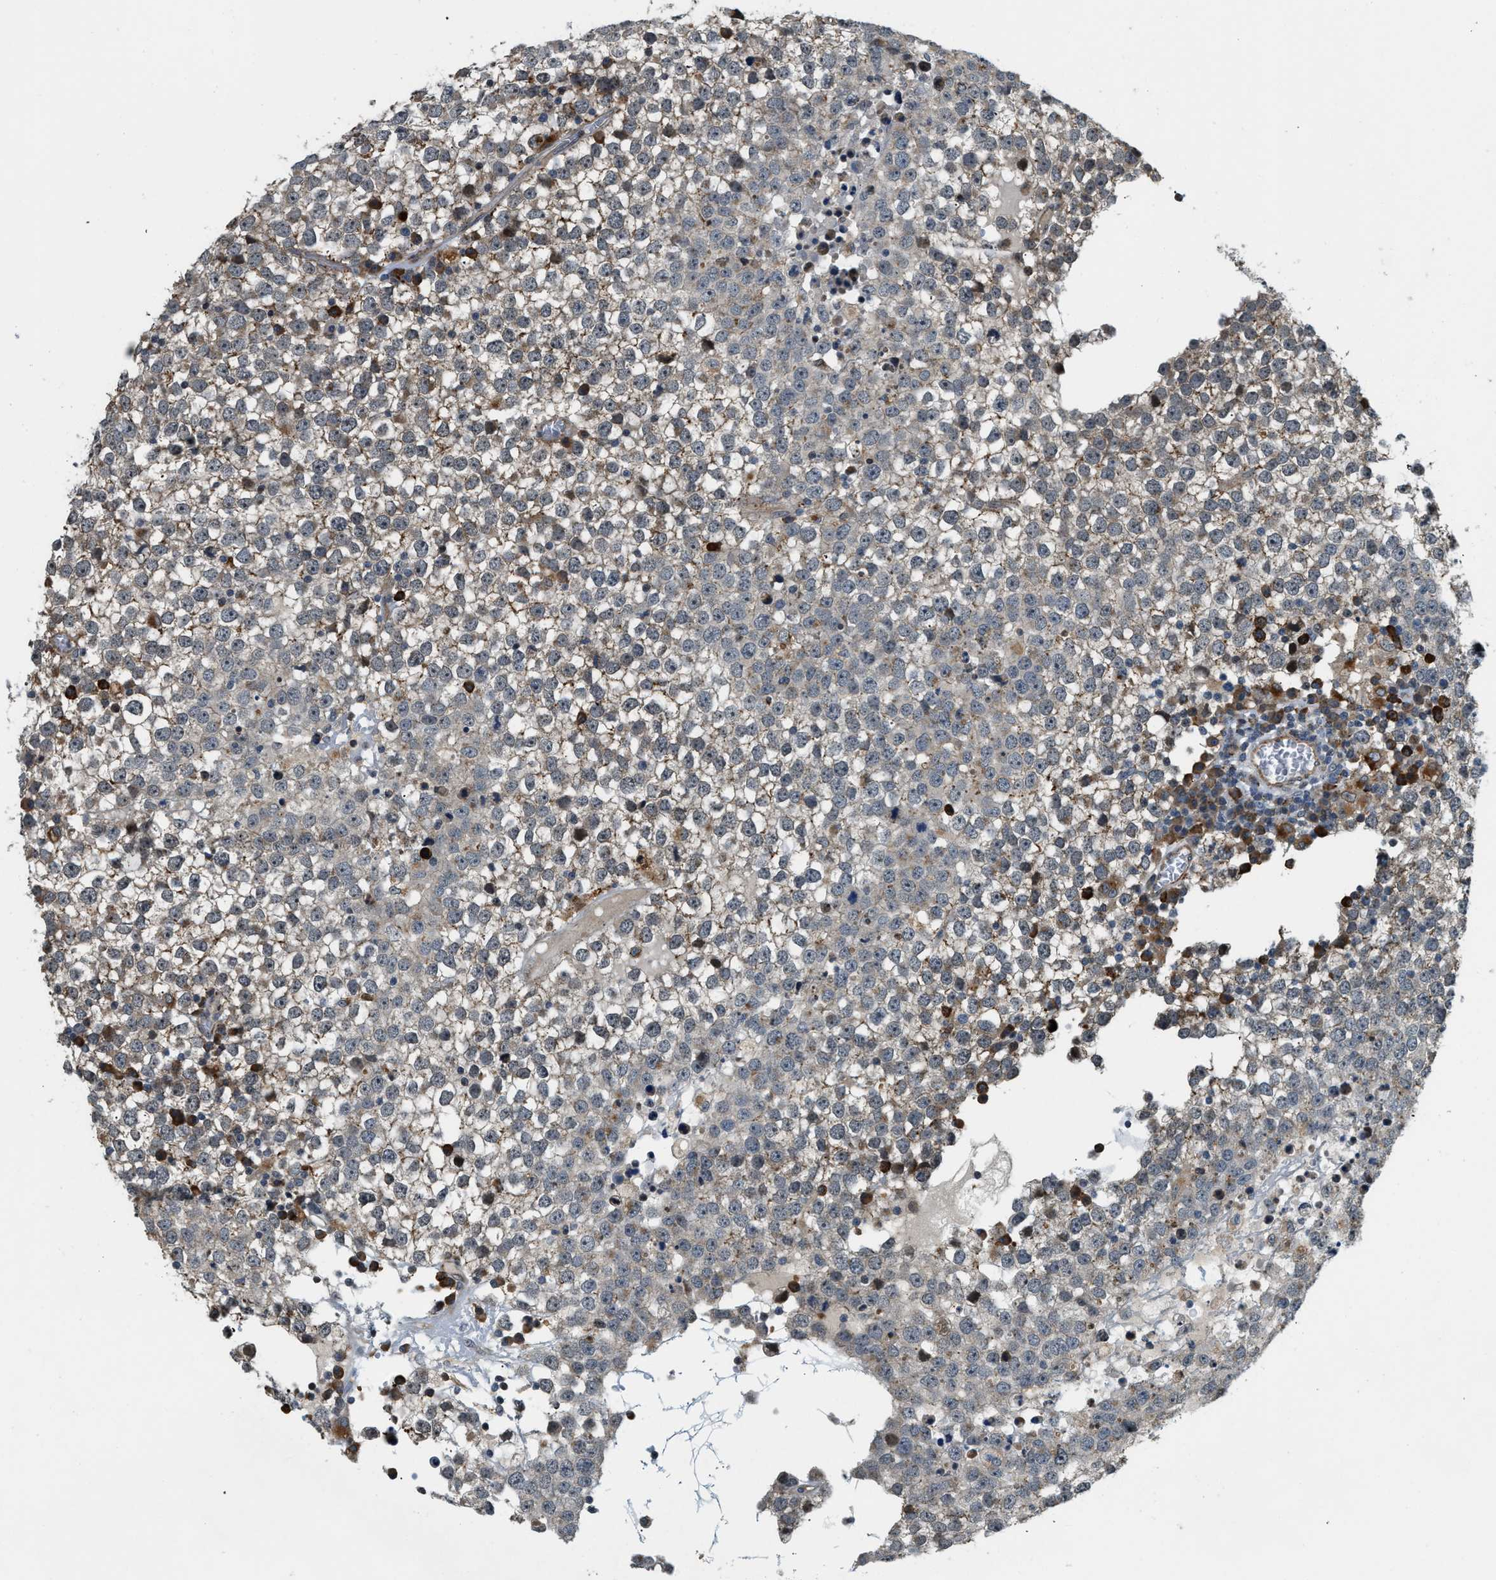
{"staining": {"intensity": "weak", "quantity": "25%-75%", "location": "cytoplasmic/membranous"}, "tissue": "testis cancer", "cell_type": "Tumor cells", "image_type": "cancer", "snomed": [{"axis": "morphology", "description": "Seminoma, NOS"}, {"axis": "topography", "description": "Testis"}], "caption": "A low amount of weak cytoplasmic/membranous positivity is appreciated in about 25%-75% of tumor cells in testis seminoma tissue.", "gene": "STARD3NL", "patient": {"sex": "male", "age": 65}}